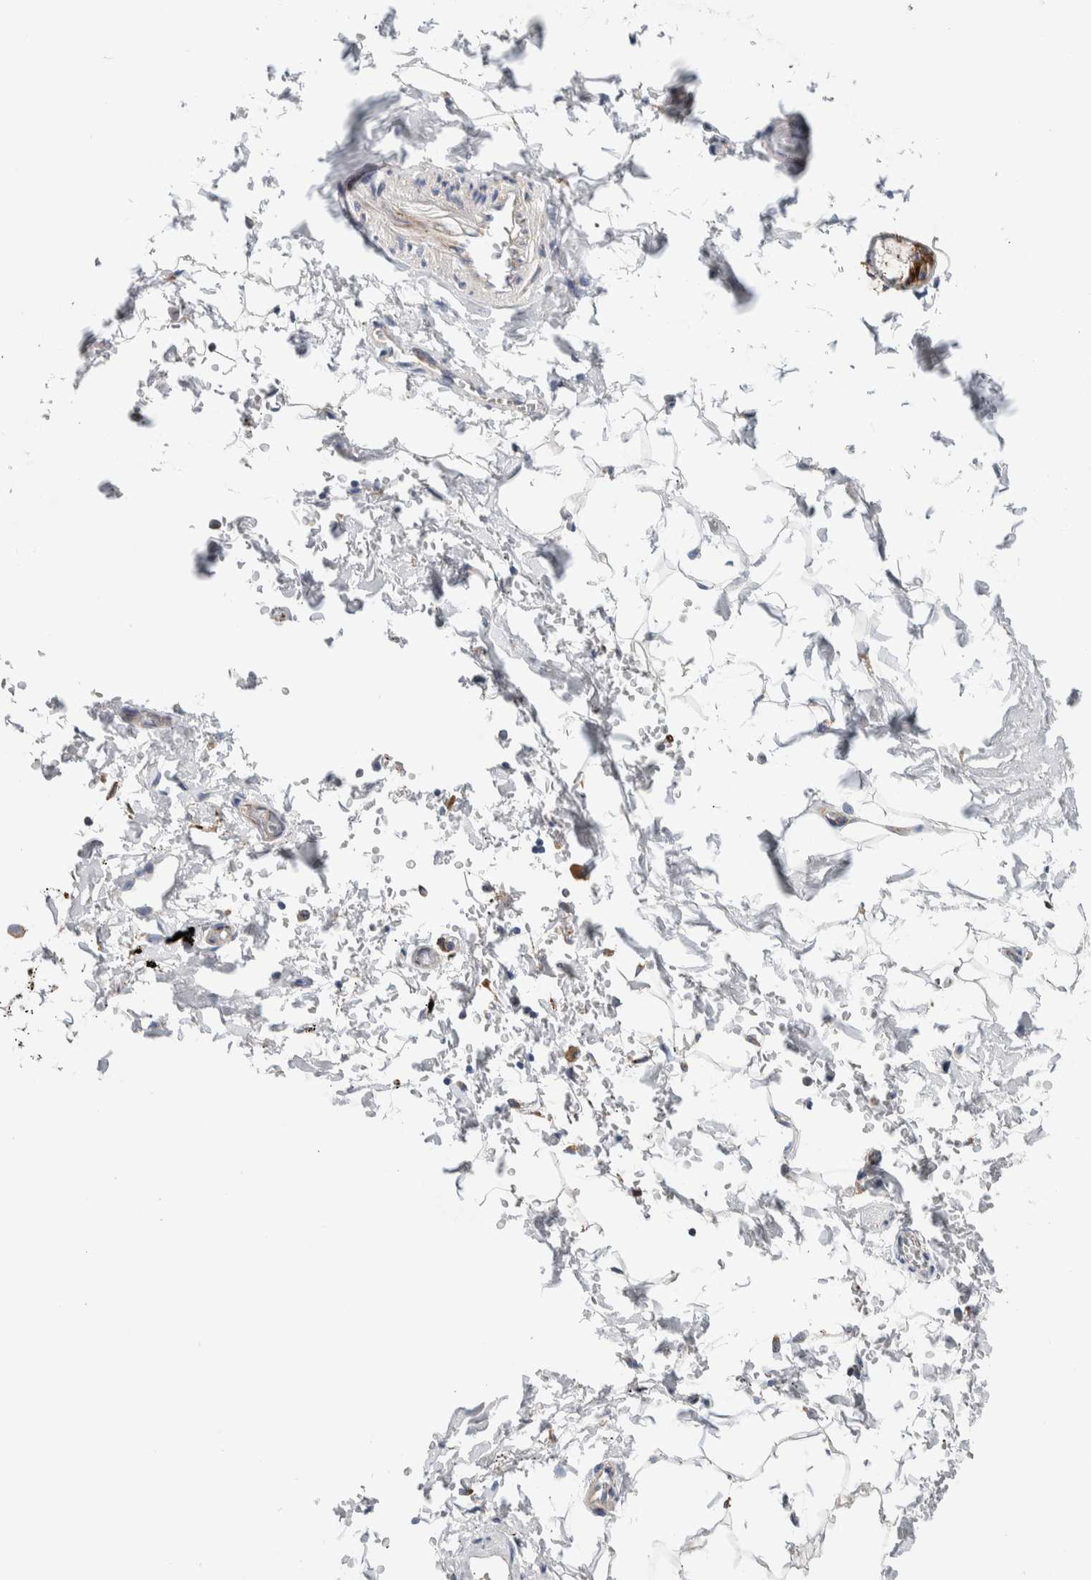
{"staining": {"intensity": "negative", "quantity": "none", "location": "none"}, "tissue": "adipose tissue", "cell_type": "Adipocytes", "image_type": "normal", "snomed": [{"axis": "morphology", "description": "Normal tissue, NOS"}, {"axis": "topography", "description": "Cartilage tissue"}, {"axis": "topography", "description": "Lung"}], "caption": "Histopathology image shows no protein positivity in adipocytes of normal adipose tissue.", "gene": "ENGASE", "patient": {"sex": "female", "age": 77}}